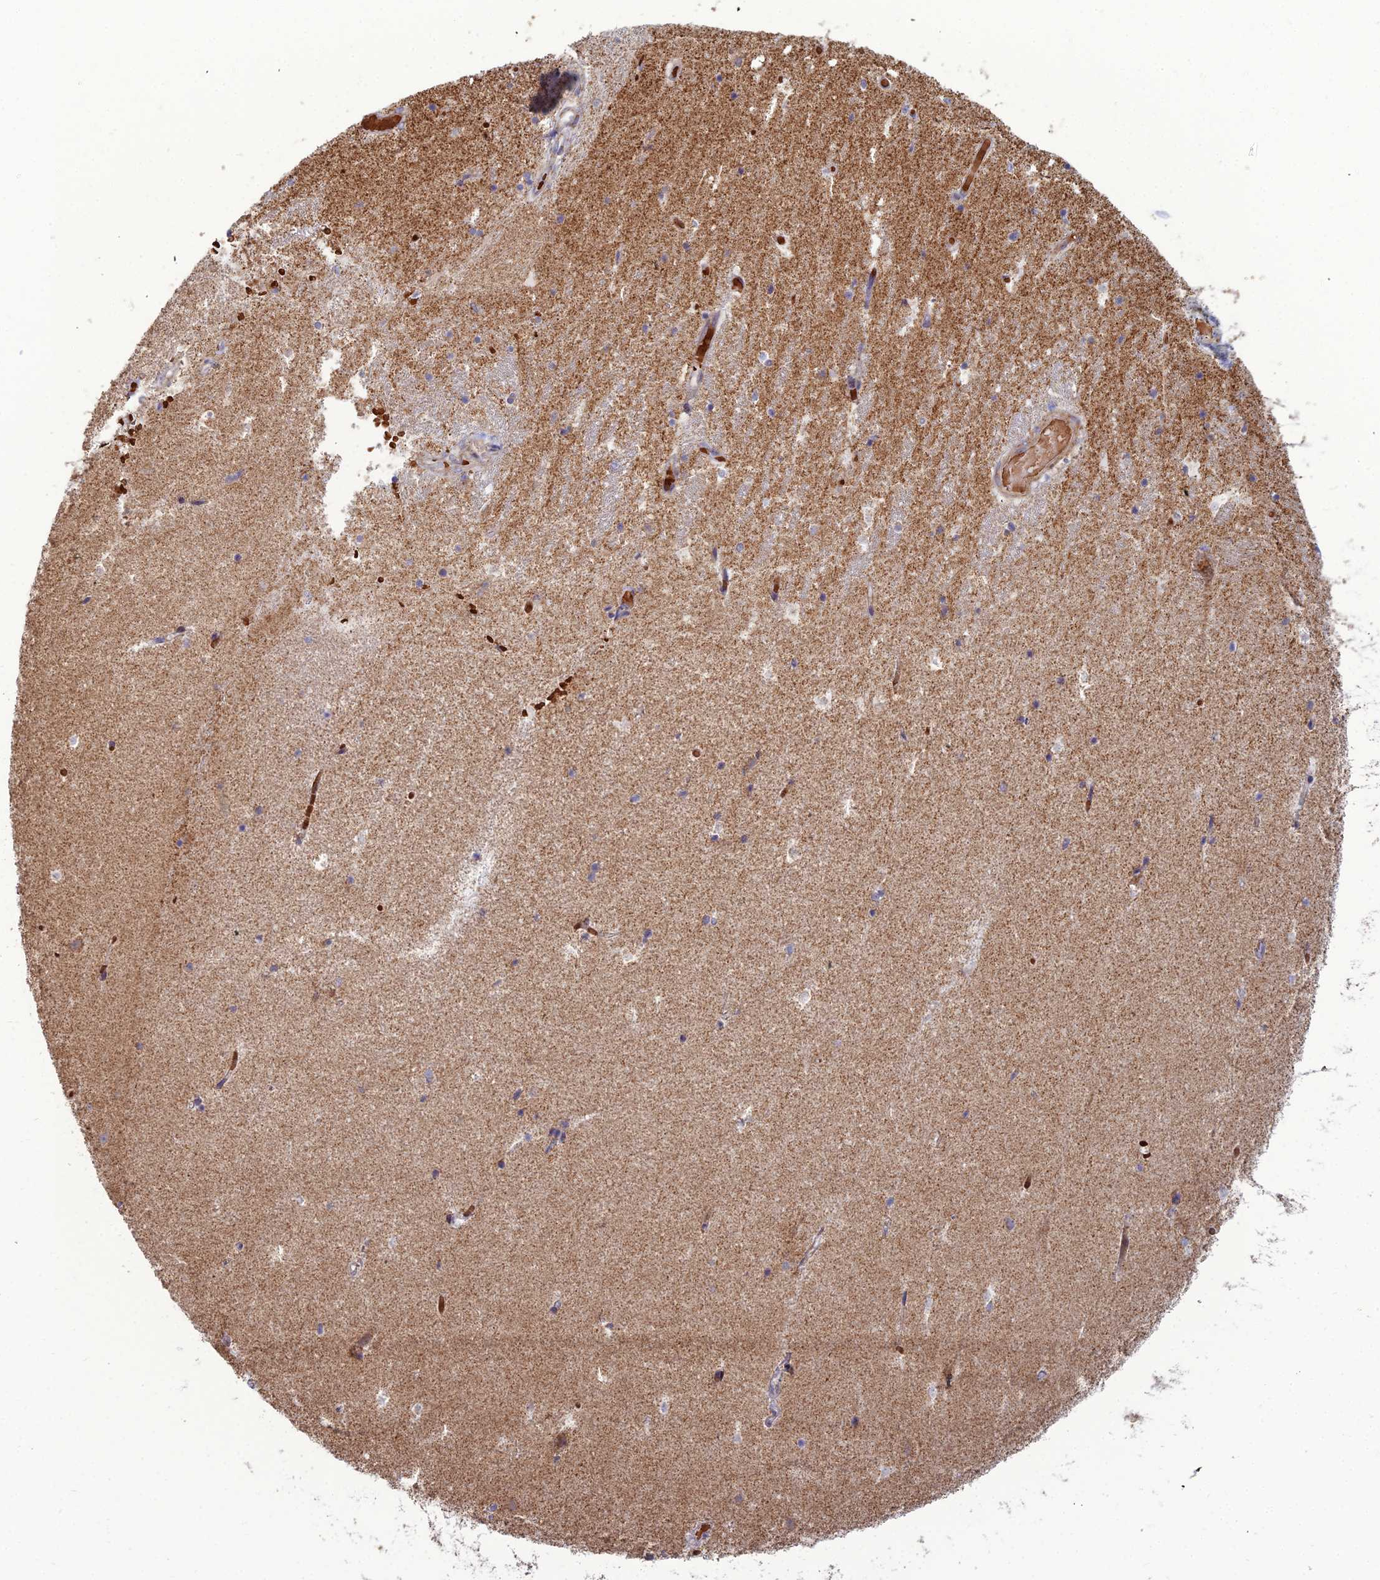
{"staining": {"intensity": "weak", "quantity": "25%-75%", "location": "cytoplasmic/membranous"}, "tissue": "hippocampus", "cell_type": "Glial cells", "image_type": "normal", "snomed": [{"axis": "morphology", "description": "Normal tissue, NOS"}, {"axis": "topography", "description": "Hippocampus"}], "caption": "Brown immunohistochemical staining in unremarkable hippocampus demonstrates weak cytoplasmic/membranous positivity in approximately 25%-75% of glial cells. (DAB (3,3'-diaminobenzidine) IHC, brown staining for protein, blue staining for nuclei).", "gene": "SLC35F4", "patient": {"sex": "female", "age": 52}}